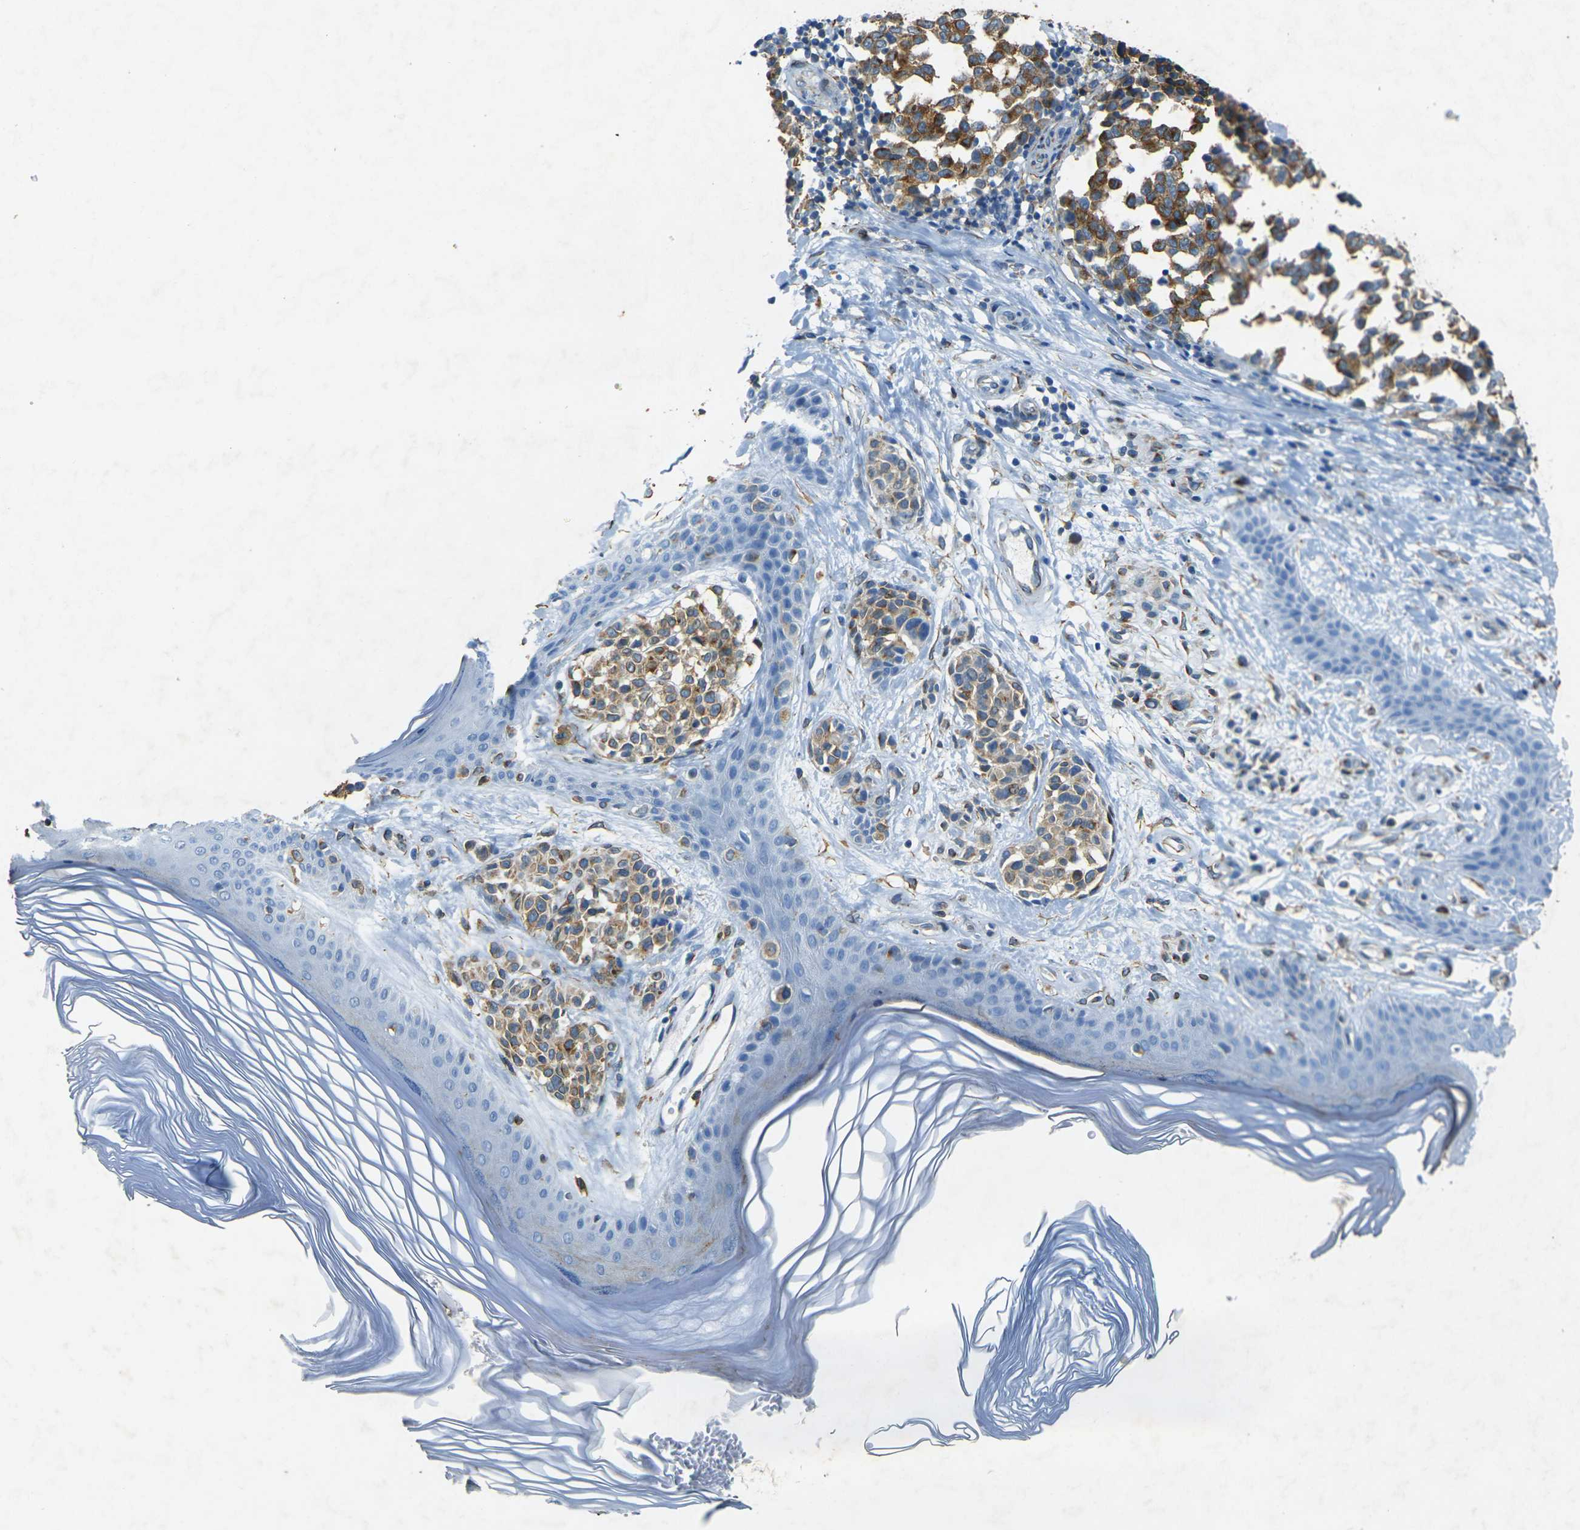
{"staining": {"intensity": "moderate", "quantity": ">75%", "location": "cytoplasmic/membranous"}, "tissue": "melanoma", "cell_type": "Tumor cells", "image_type": "cancer", "snomed": [{"axis": "morphology", "description": "Malignant melanoma, NOS"}, {"axis": "topography", "description": "Skin"}], "caption": "This micrograph exhibits IHC staining of human malignant melanoma, with medium moderate cytoplasmic/membranous expression in about >75% of tumor cells.", "gene": "SORT1", "patient": {"sex": "female", "age": 64}}